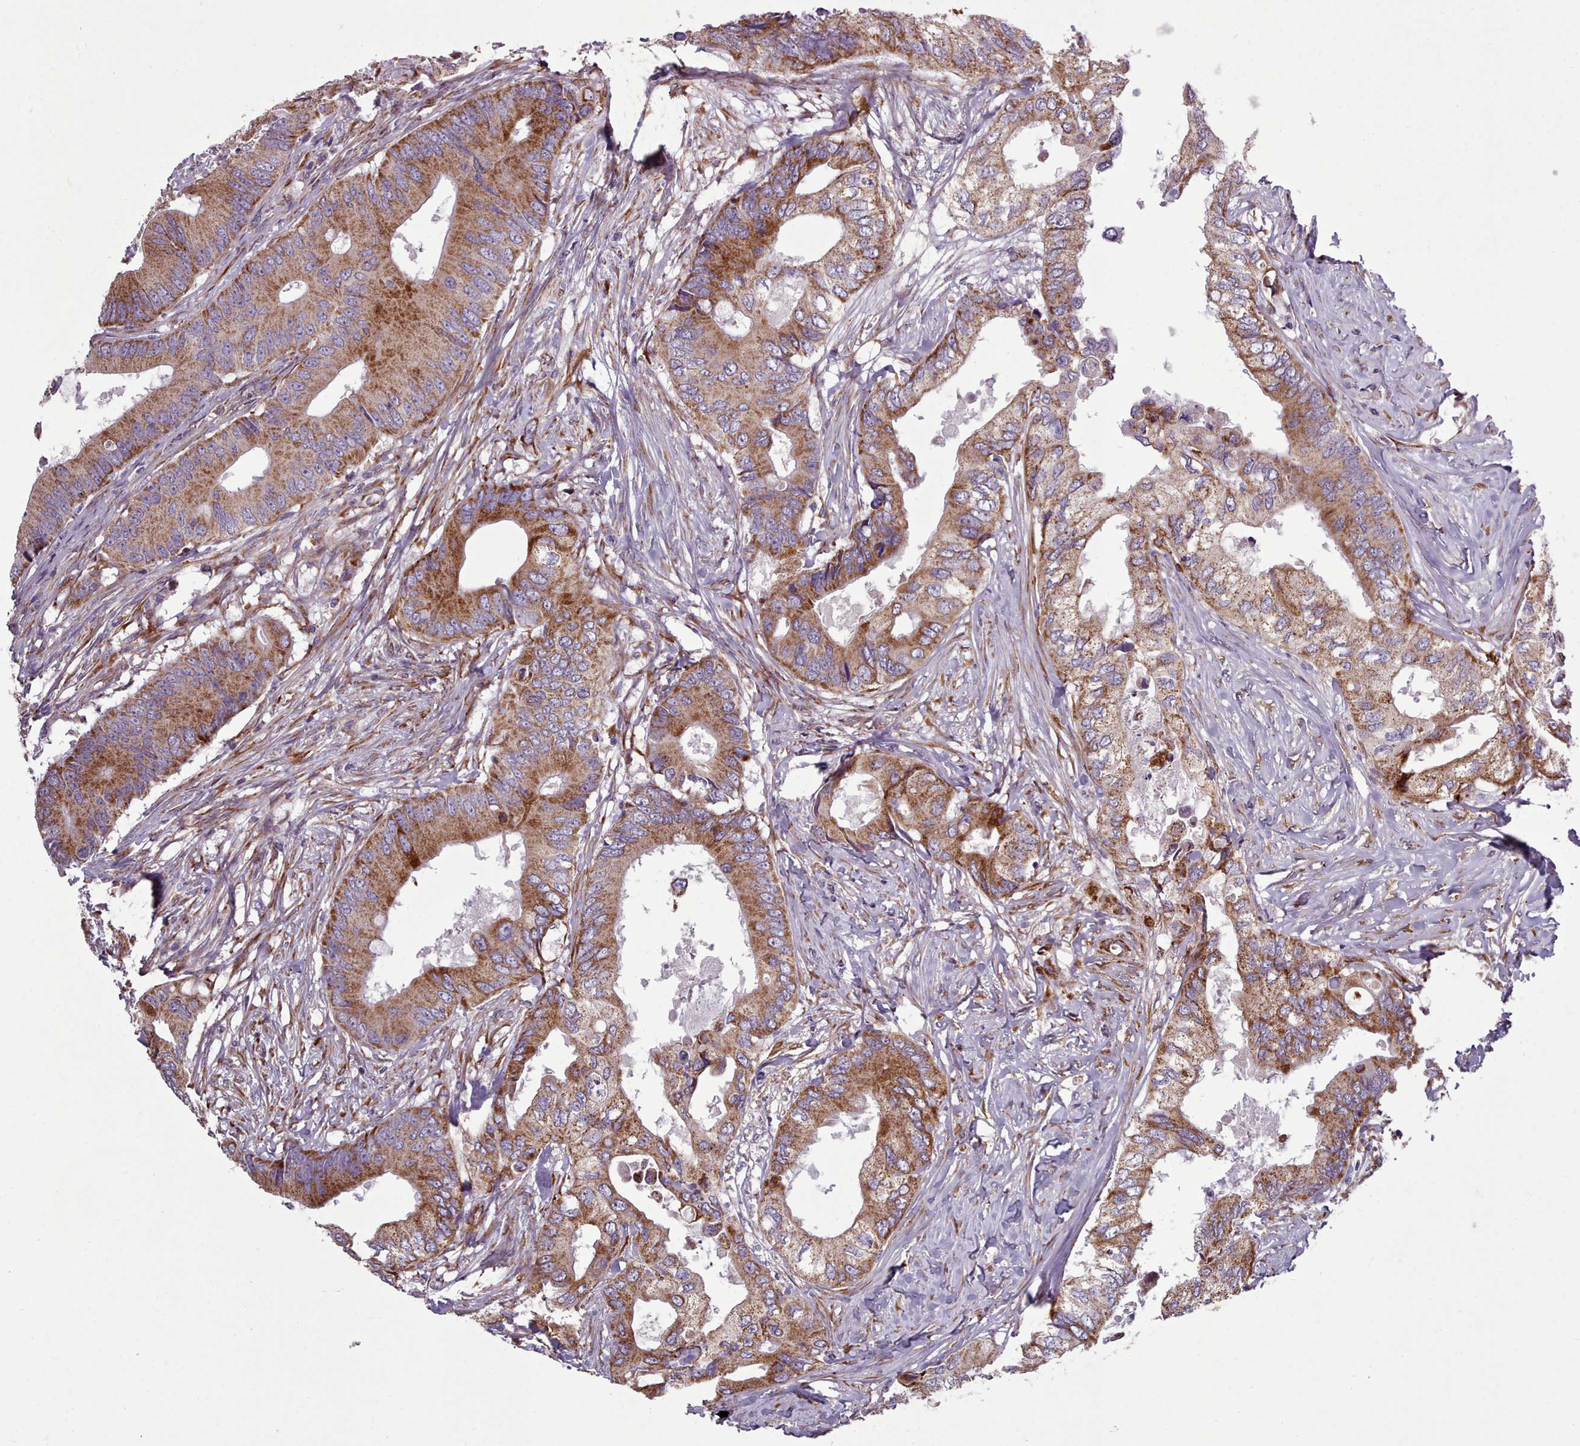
{"staining": {"intensity": "moderate", "quantity": ">75%", "location": "cytoplasmic/membranous"}, "tissue": "colorectal cancer", "cell_type": "Tumor cells", "image_type": "cancer", "snomed": [{"axis": "morphology", "description": "Adenocarcinoma, NOS"}, {"axis": "topography", "description": "Colon"}], "caption": "Brown immunohistochemical staining in colorectal adenocarcinoma shows moderate cytoplasmic/membranous staining in approximately >75% of tumor cells.", "gene": "FKBP10", "patient": {"sex": "male", "age": 71}}